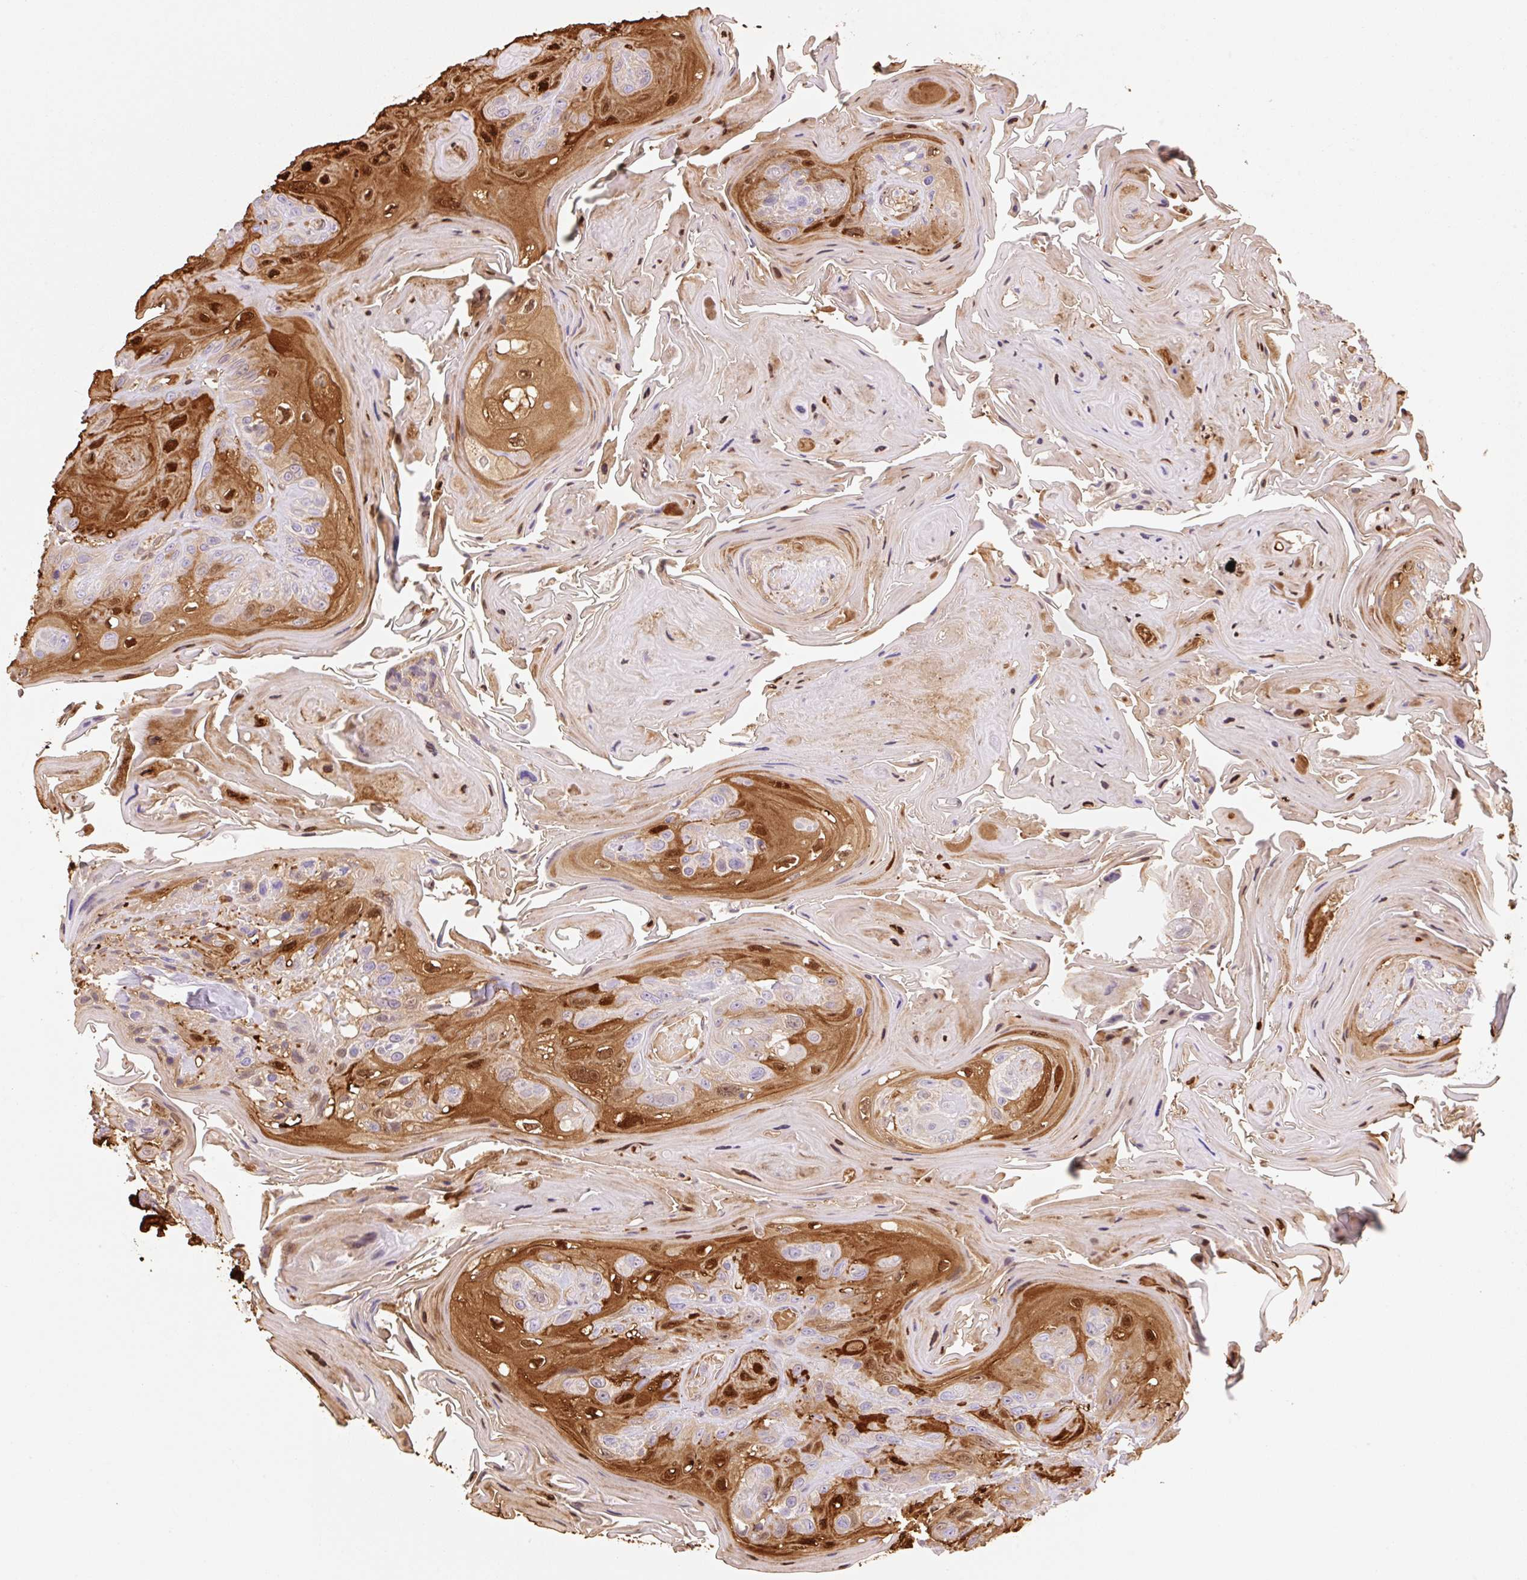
{"staining": {"intensity": "strong", "quantity": "25%-75%", "location": "cytoplasmic/membranous,nuclear"}, "tissue": "head and neck cancer", "cell_type": "Tumor cells", "image_type": "cancer", "snomed": [{"axis": "morphology", "description": "Squamous cell carcinoma, NOS"}, {"axis": "topography", "description": "Head-Neck"}], "caption": "Tumor cells exhibit high levels of strong cytoplasmic/membranous and nuclear staining in about 25%-75% of cells in human head and neck cancer.", "gene": "FABP5", "patient": {"sex": "female", "age": 59}}